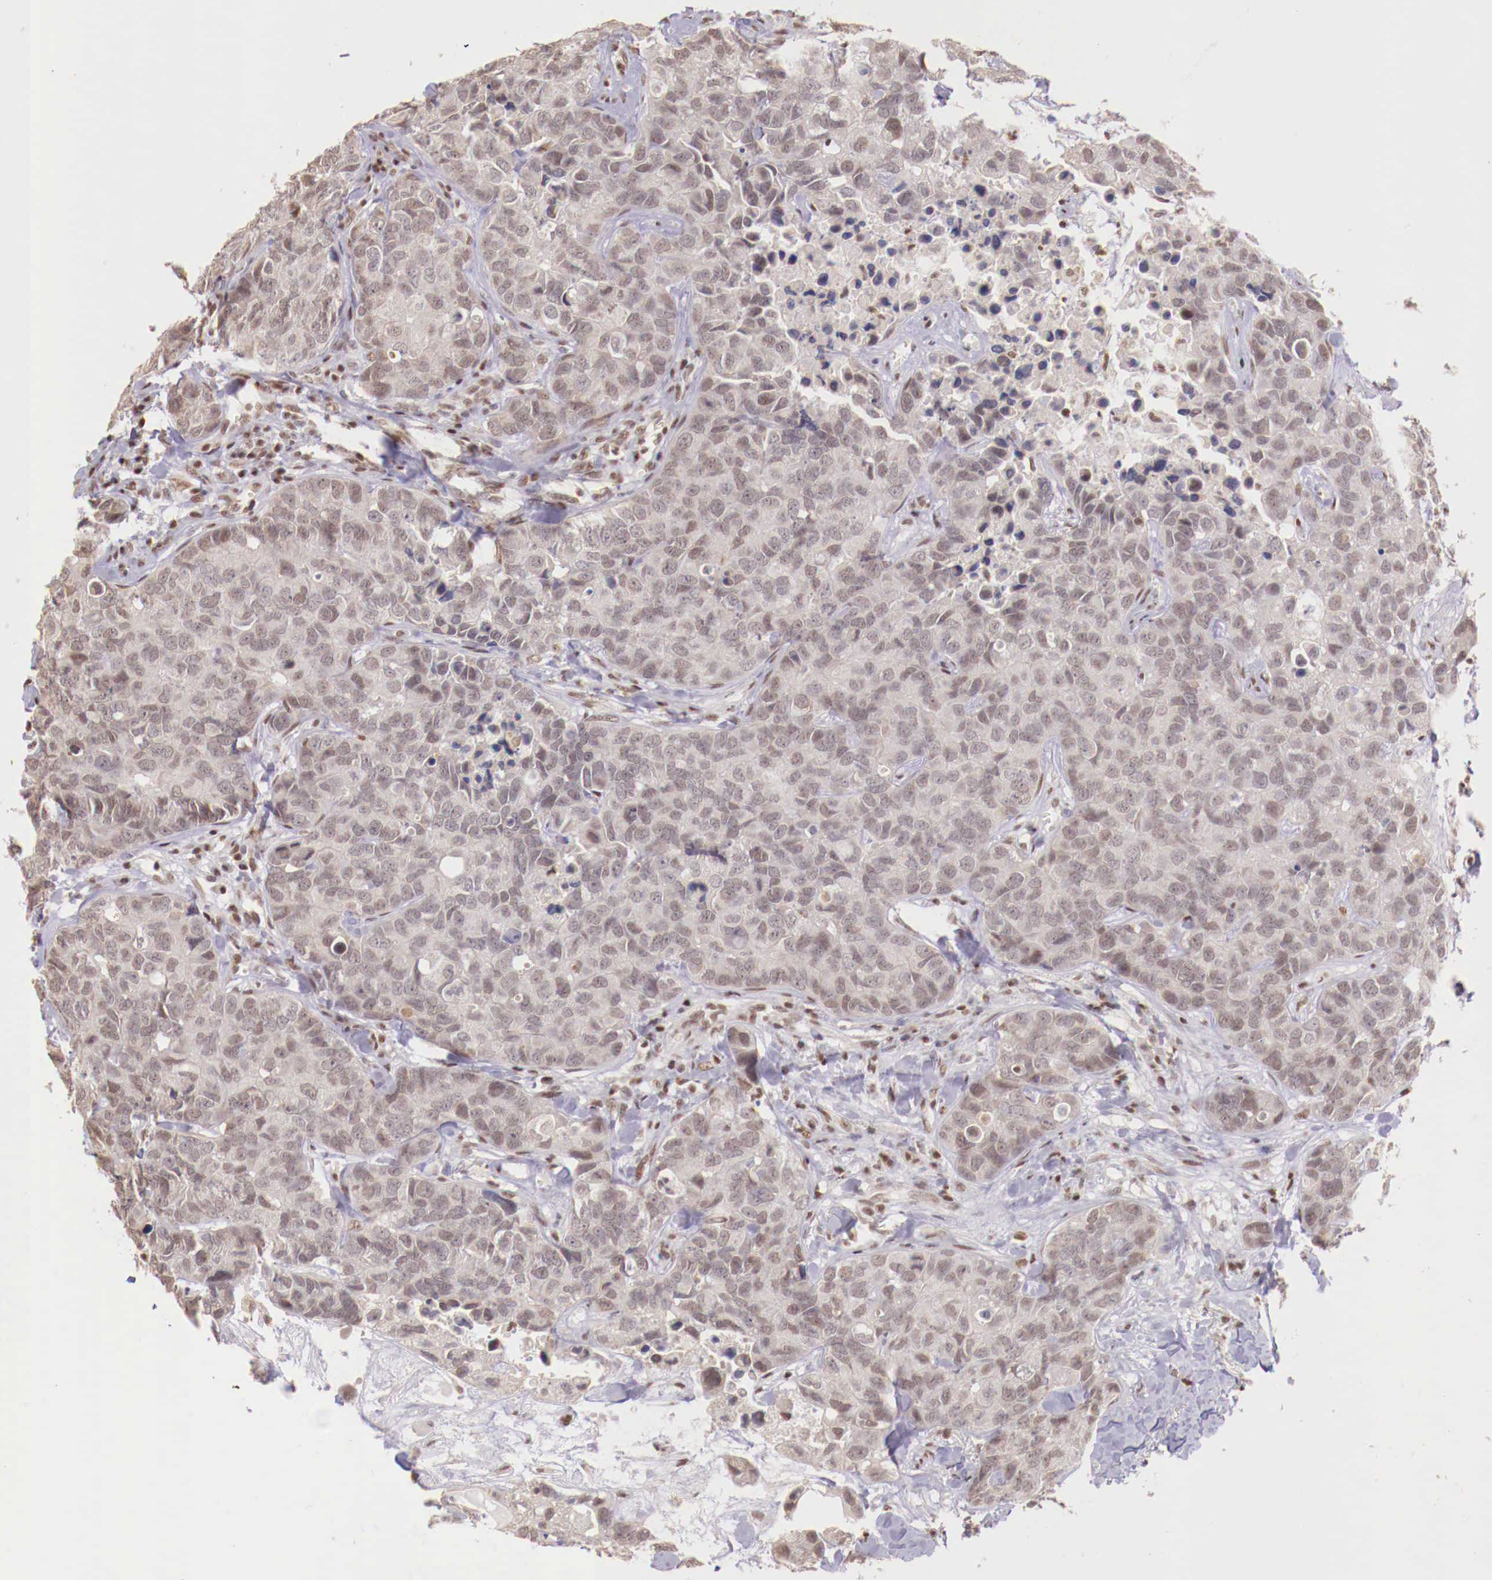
{"staining": {"intensity": "weak", "quantity": "<25%", "location": "nuclear"}, "tissue": "breast cancer", "cell_type": "Tumor cells", "image_type": "cancer", "snomed": [{"axis": "morphology", "description": "Duct carcinoma"}, {"axis": "topography", "description": "Breast"}], "caption": "Image shows no significant protein expression in tumor cells of breast invasive ductal carcinoma.", "gene": "SP1", "patient": {"sex": "female", "age": 91}}